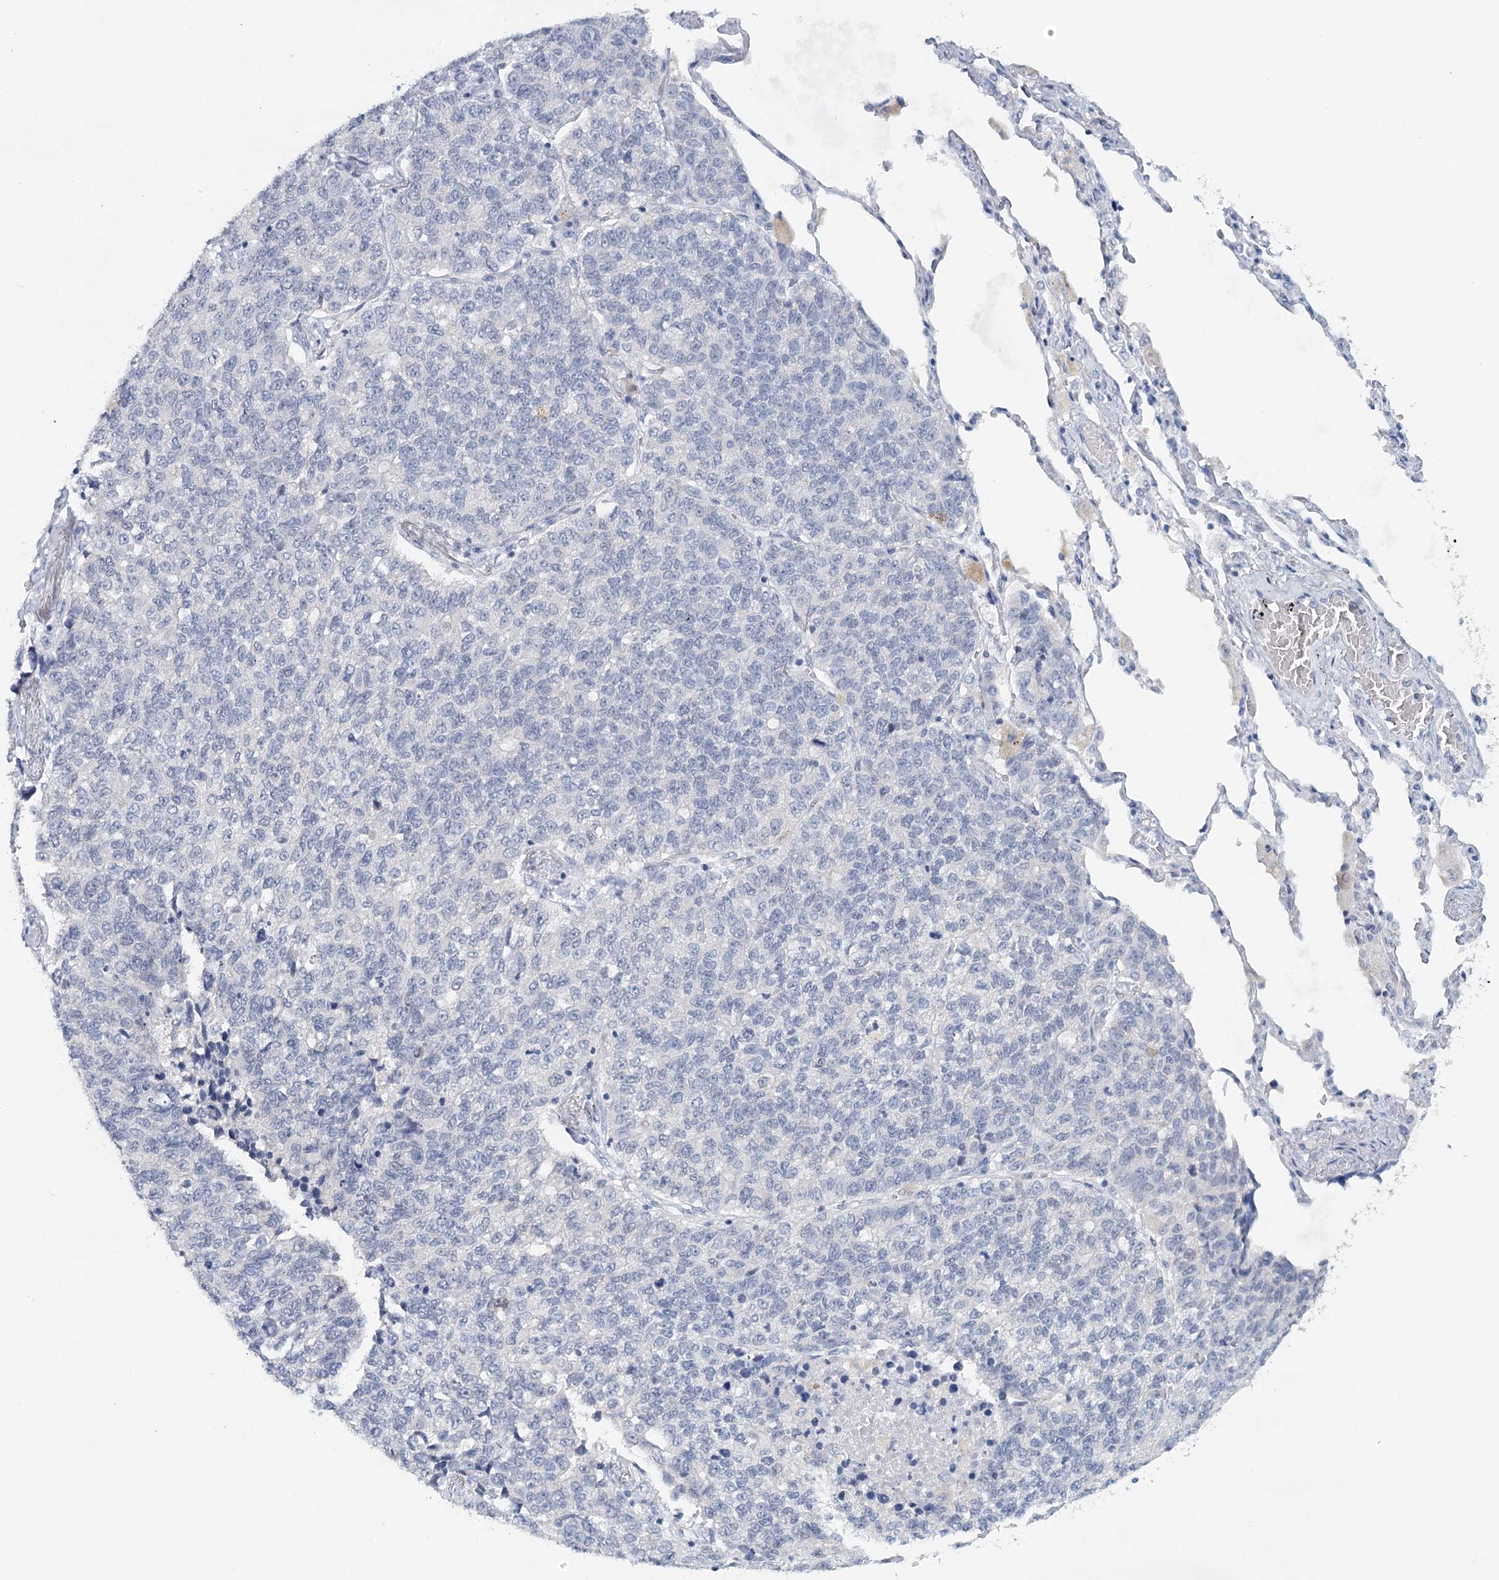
{"staining": {"intensity": "negative", "quantity": "none", "location": "none"}, "tissue": "lung cancer", "cell_type": "Tumor cells", "image_type": "cancer", "snomed": [{"axis": "morphology", "description": "Adenocarcinoma, NOS"}, {"axis": "topography", "description": "Lung"}], "caption": "An image of lung cancer stained for a protein displays no brown staining in tumor cells.", "gene": "HSPA4L", "patient": {"sex": "male", "age": 49}}